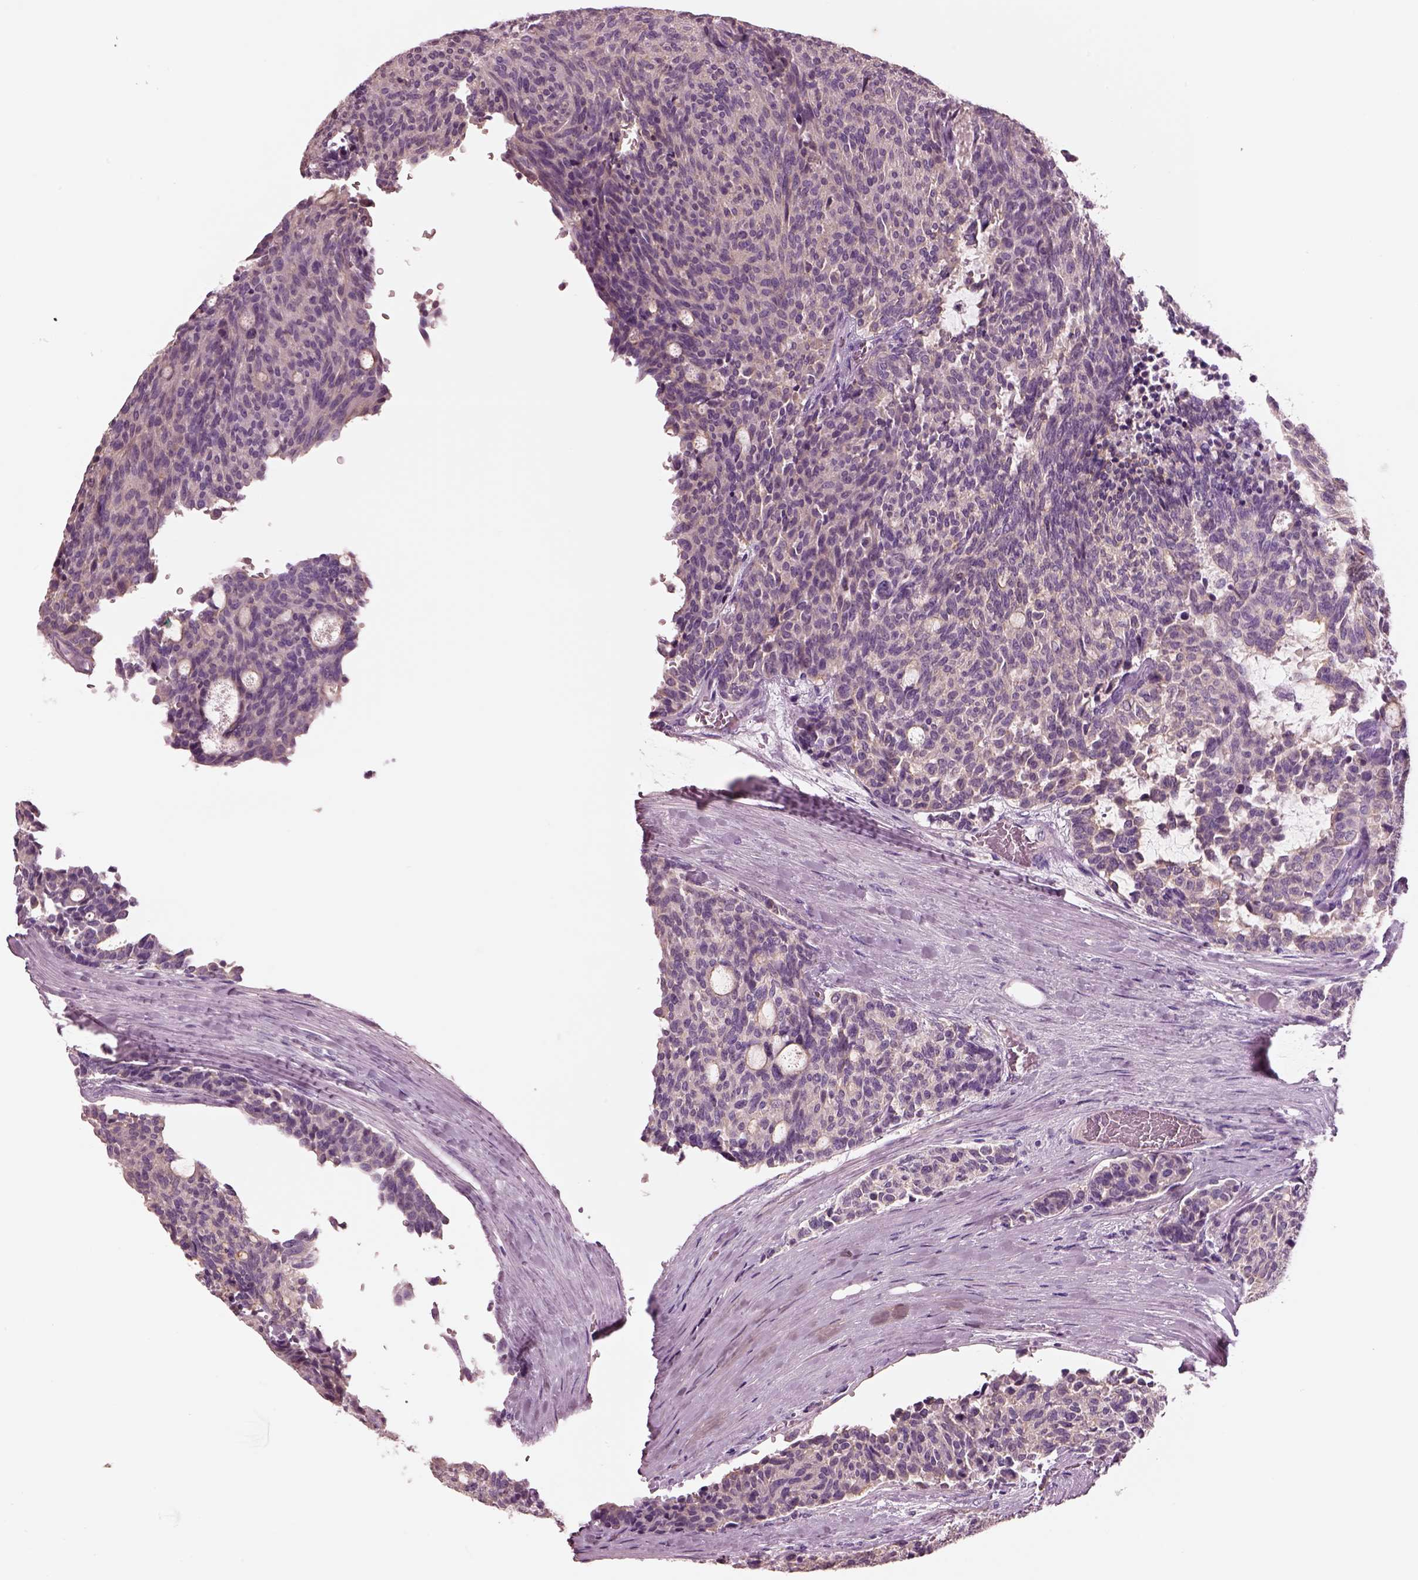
{"staining": {"intensity": "negative", "quantity": "none", "location": "none"}, "tissue": "carcinoid", "cell_type": "Tumor cells", "image_type": "cancer", "snomed": [{"axis": "morphology", "description": "Carcinoid, malignant, NOS"}, {"axis": "topography", "description": "Pancreas"}], "caption": "Immunohistochemistry (IHC) histopathology image of carcinoid (malignant) stained for a protein (brown), which demonstrates no positivity in tumor cells.", "gene": "IGLL1", "patient": {"sex": "female", "age": 54}}